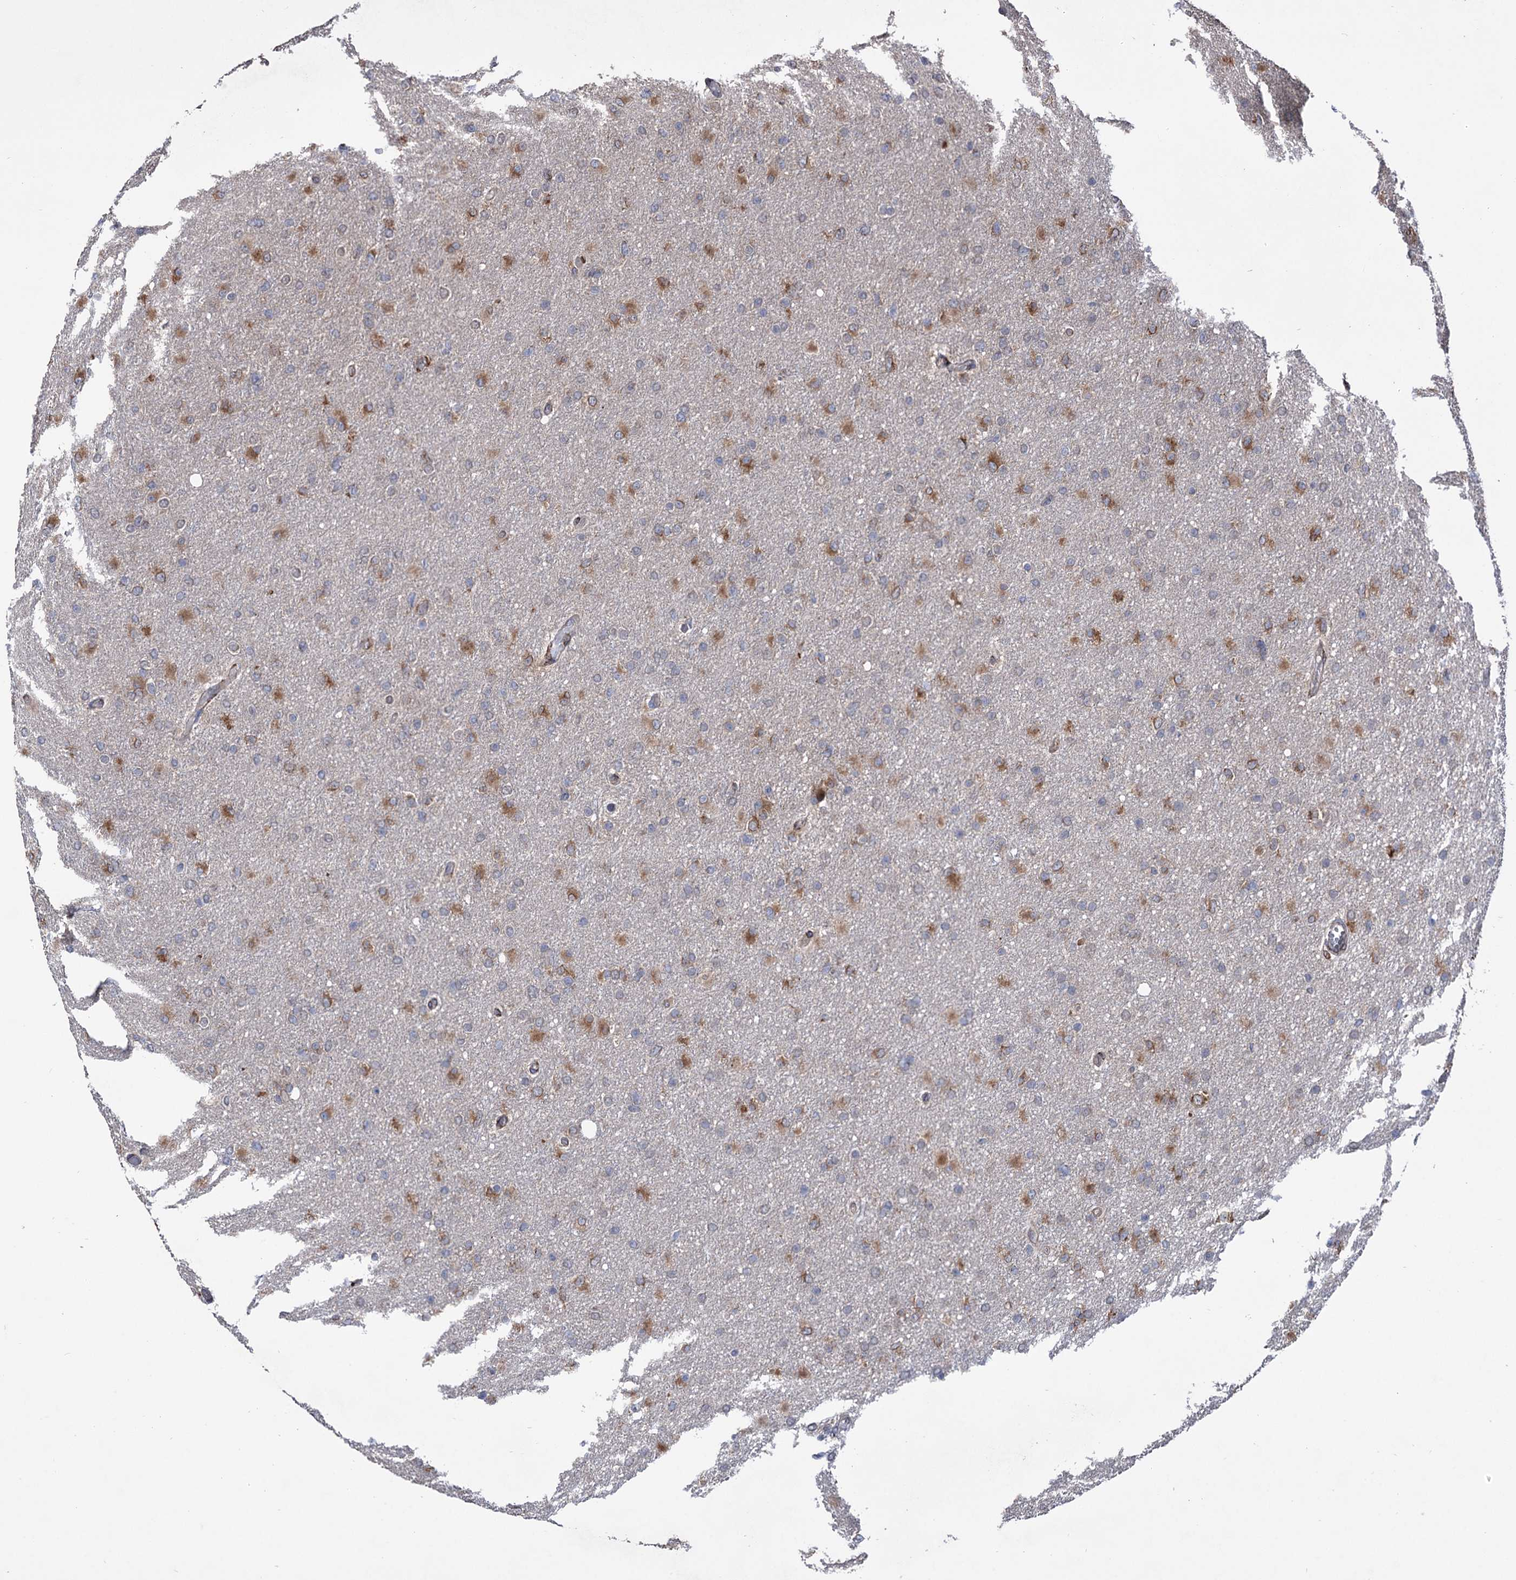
{"staining": {"intensity": "moderate", "quantity": "25%-75%", "location": "cytoplasmic/membranous"}, "tissue": "glioma", "cell_type": "Tumor cells", "image_type": "cancer", "snomed": [{"axis": "morphology", "description": "Glioma, malignant, High grade"}, {"axis": "topography", "description": "Cerebral cortex"}], "caption": "Glioma was stained to show a protein in brown. There is medium levels of moderate cytoplasmic/membranous staining in about 25%-75% of tumor cells. (Brightfield microscopy of DAB IHC at high magnification).", "gene": "CDAN1", "patient": {"sex": "female", "age": 36}}